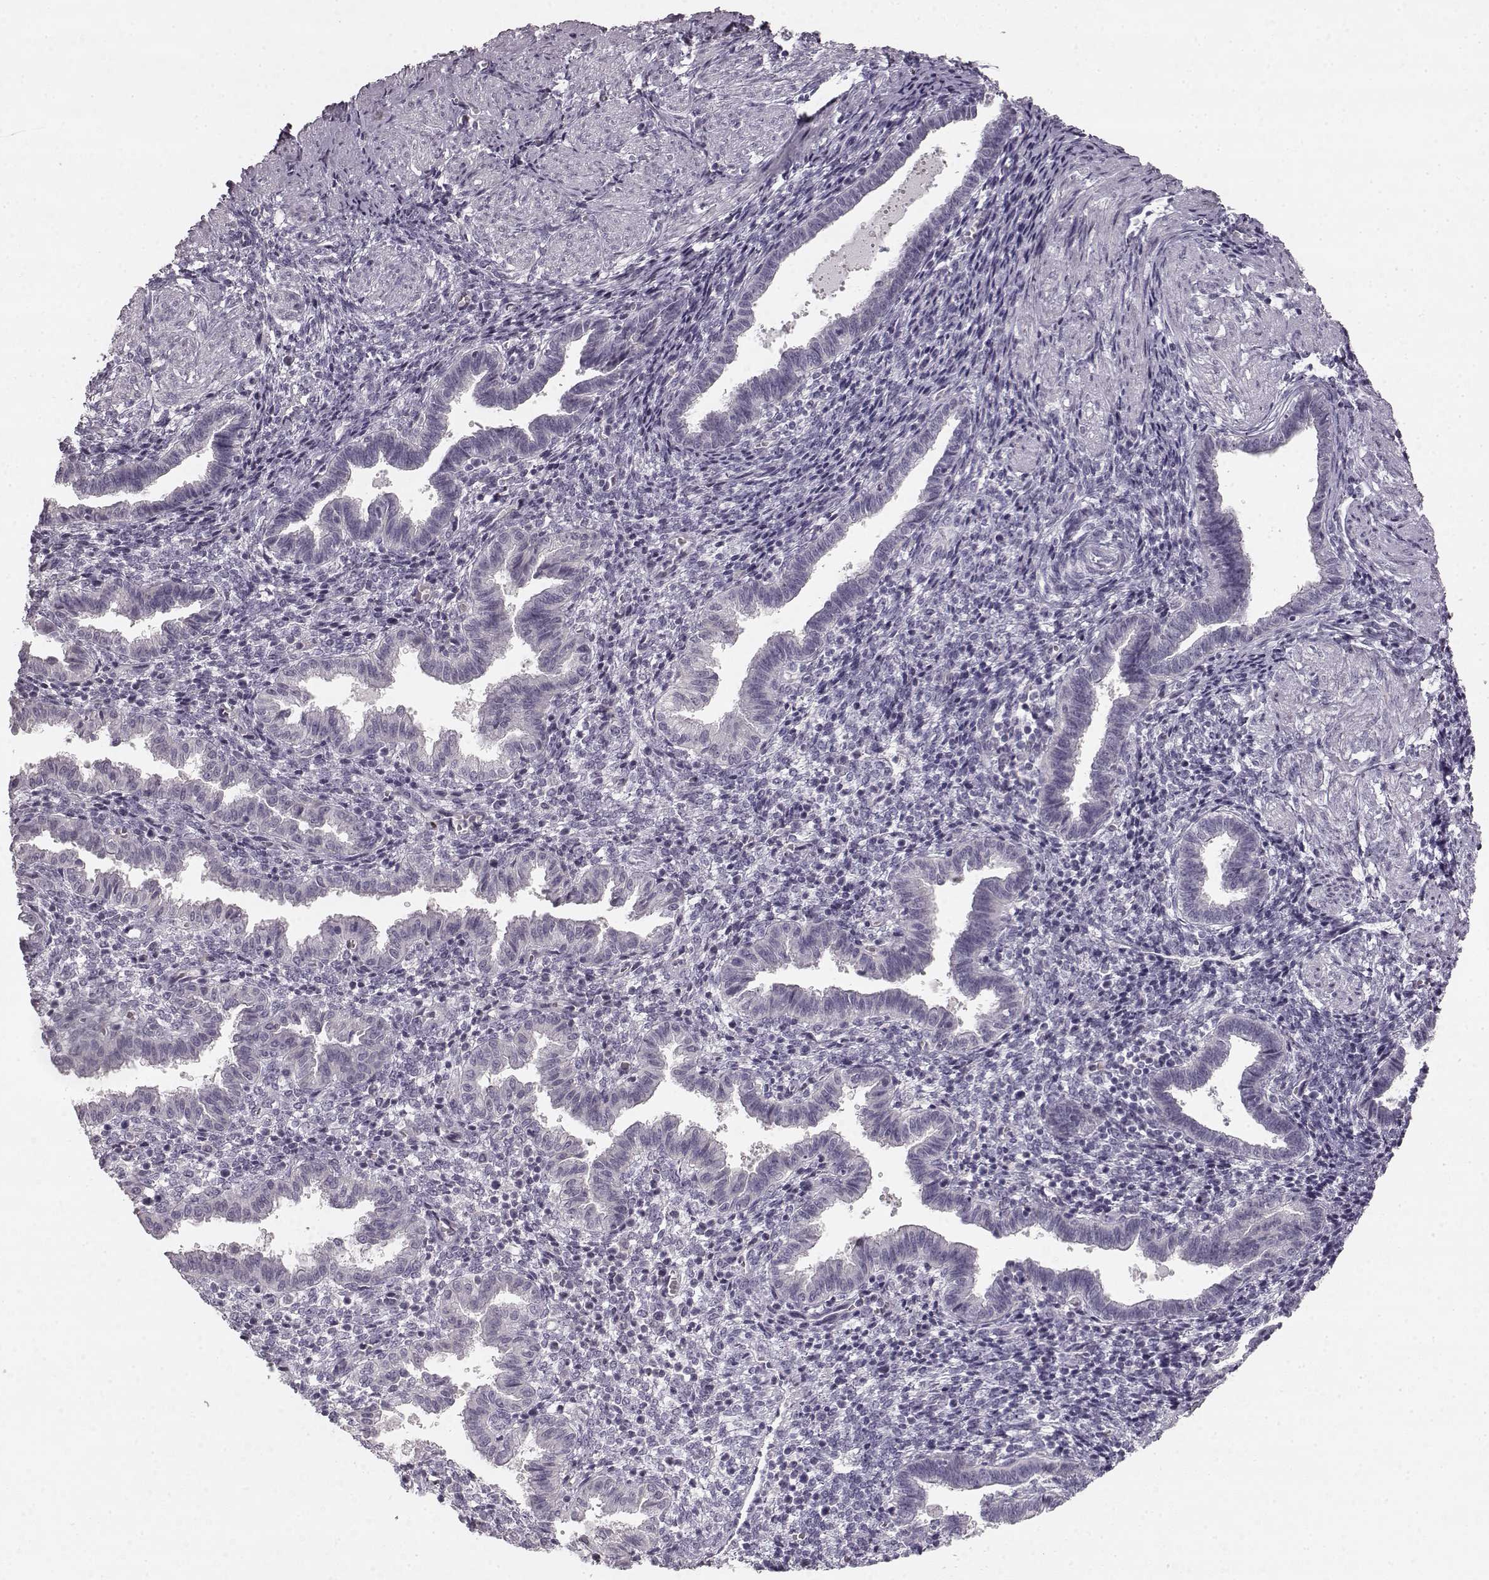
{"staining": {"intensity": "negative", "quantity": "none", "location": "none"}, "tissue": "endometrium", "cell_type": "Cells in endometrial stroma", "image_type": "normal", "snomed": [{"axis": "morphology", "description": "Normal tissue, NOS"}, {"axis": "topography", "description": "Endometrium"}], "caption": "Photomicrograph shows no significant protein staining in cells in endometrial stroma of normal endometrium.", "gene": "KIAA0319", "patient": {"sex": "female", "age": 37}}